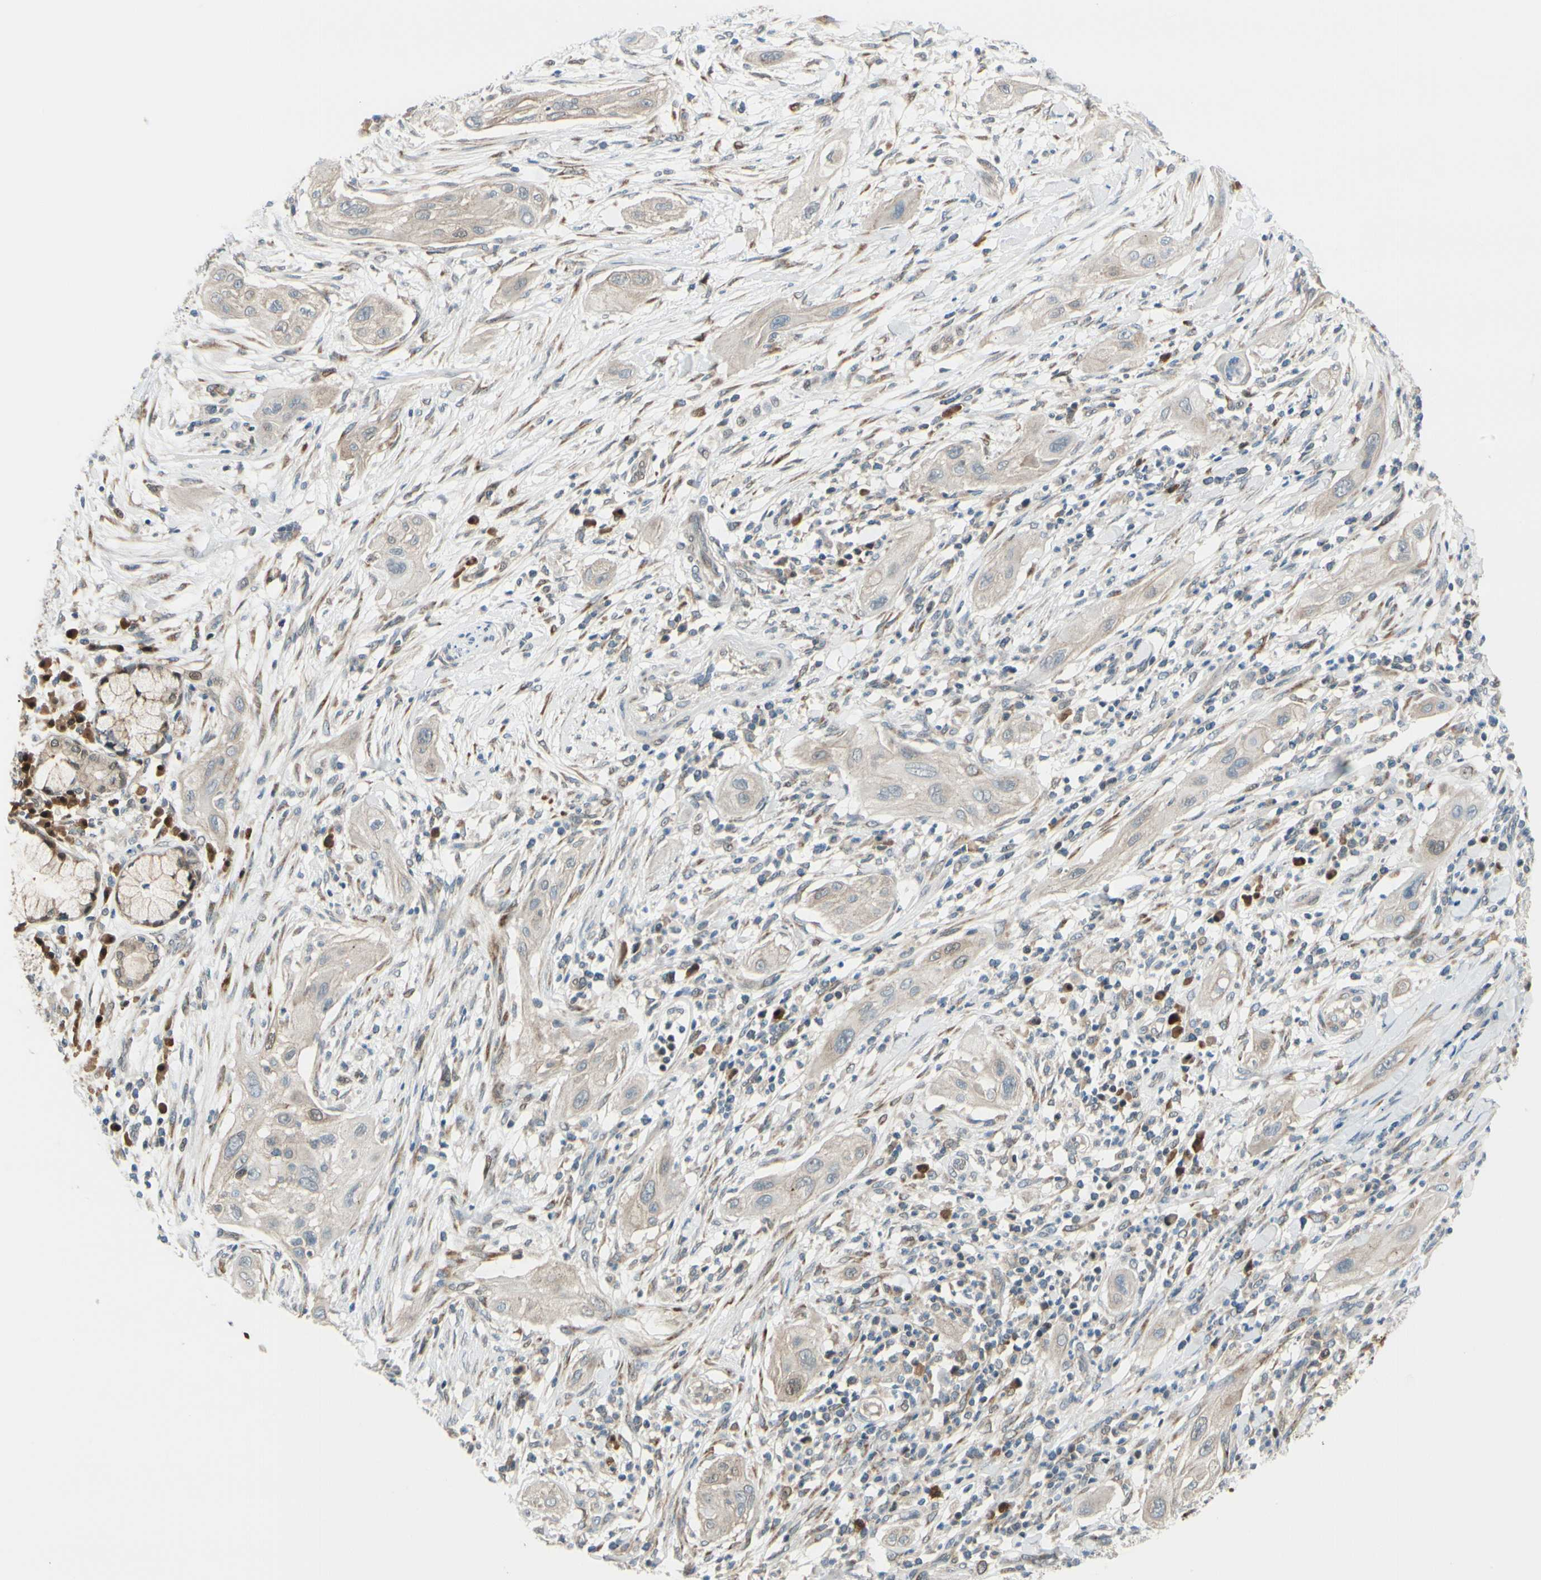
{"staining": {"intensity": "negative", "quantity": "none", "location": "none"}, "tissue": "lung cancer", "cell_type": "Tumor cells", "image_type": "cancer", "snomed": [{"axis": "morphology", "description": "Squamous cell carcinoma, NOS"}, {"axis": "topography", "description": "Lung"}], "caption": "The immunohistochemistry image has no significant positivity in tumor cells of lung cancer (squamous cell carcinoma) tissue. (Immunohistochemistry (ihc), brightfield microscopy, high magnification).", "gene": "PTTG1", "patient": {"sex": "female", "age": 47}}